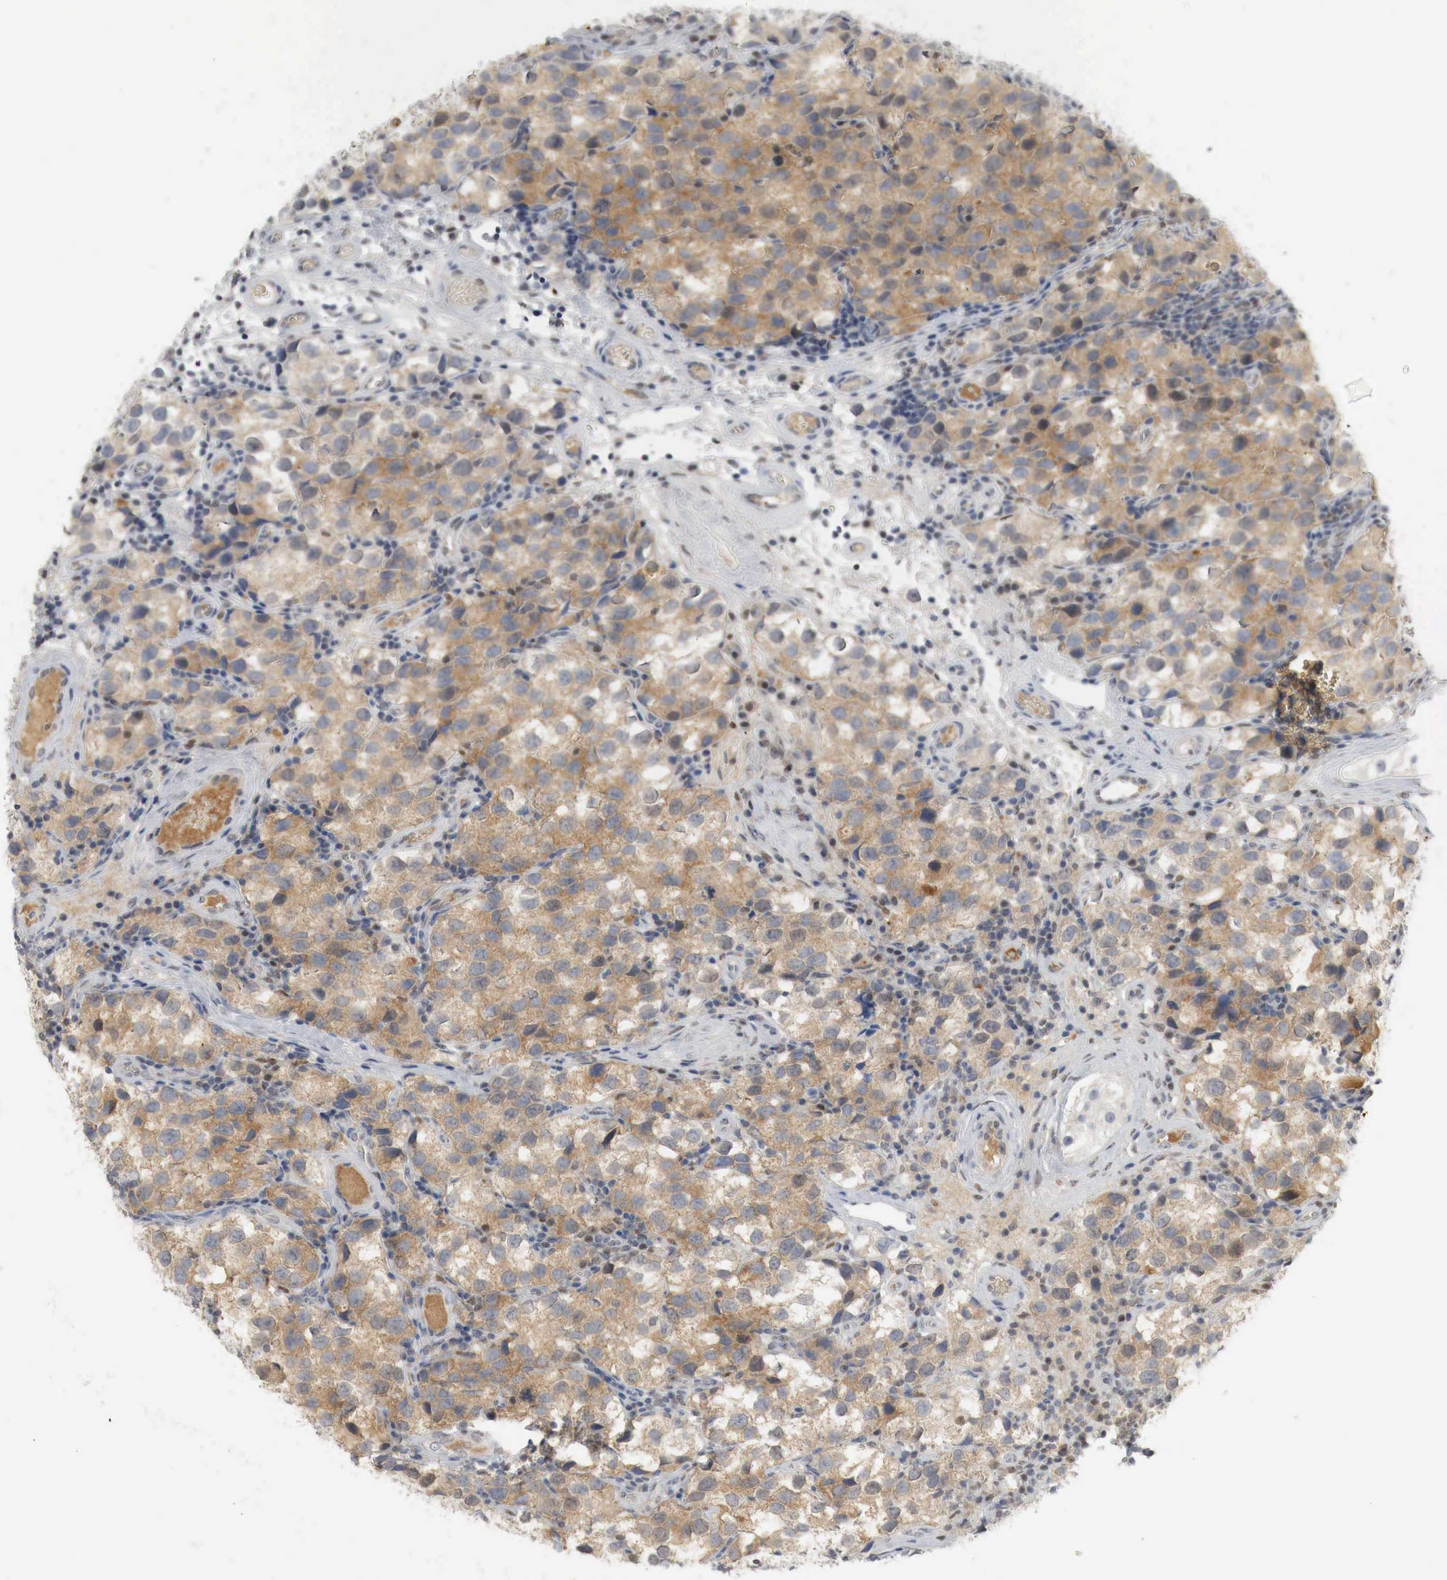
{"staining": {"intensity": "moderate", "quantity": "25%-75%", "location": "cytoplasmic/membranous,nuclear"}, "tissue": "testis cancer", "cell_type": "Tumor cells", "image_type": "cancer", "snomed": [{"axis": "morphology", "description": "Seminoma, NOS"}, {"axis": "topography", "description": "Testis"}], "caption": "Protein analysis of testis cancer tissue shows moderate cytoplasmic/membranous and nuclear expression in approximately 25%-75% of tumor cells.", "gene": "MYC", "patient": {"sex": "male", "age": 39}}